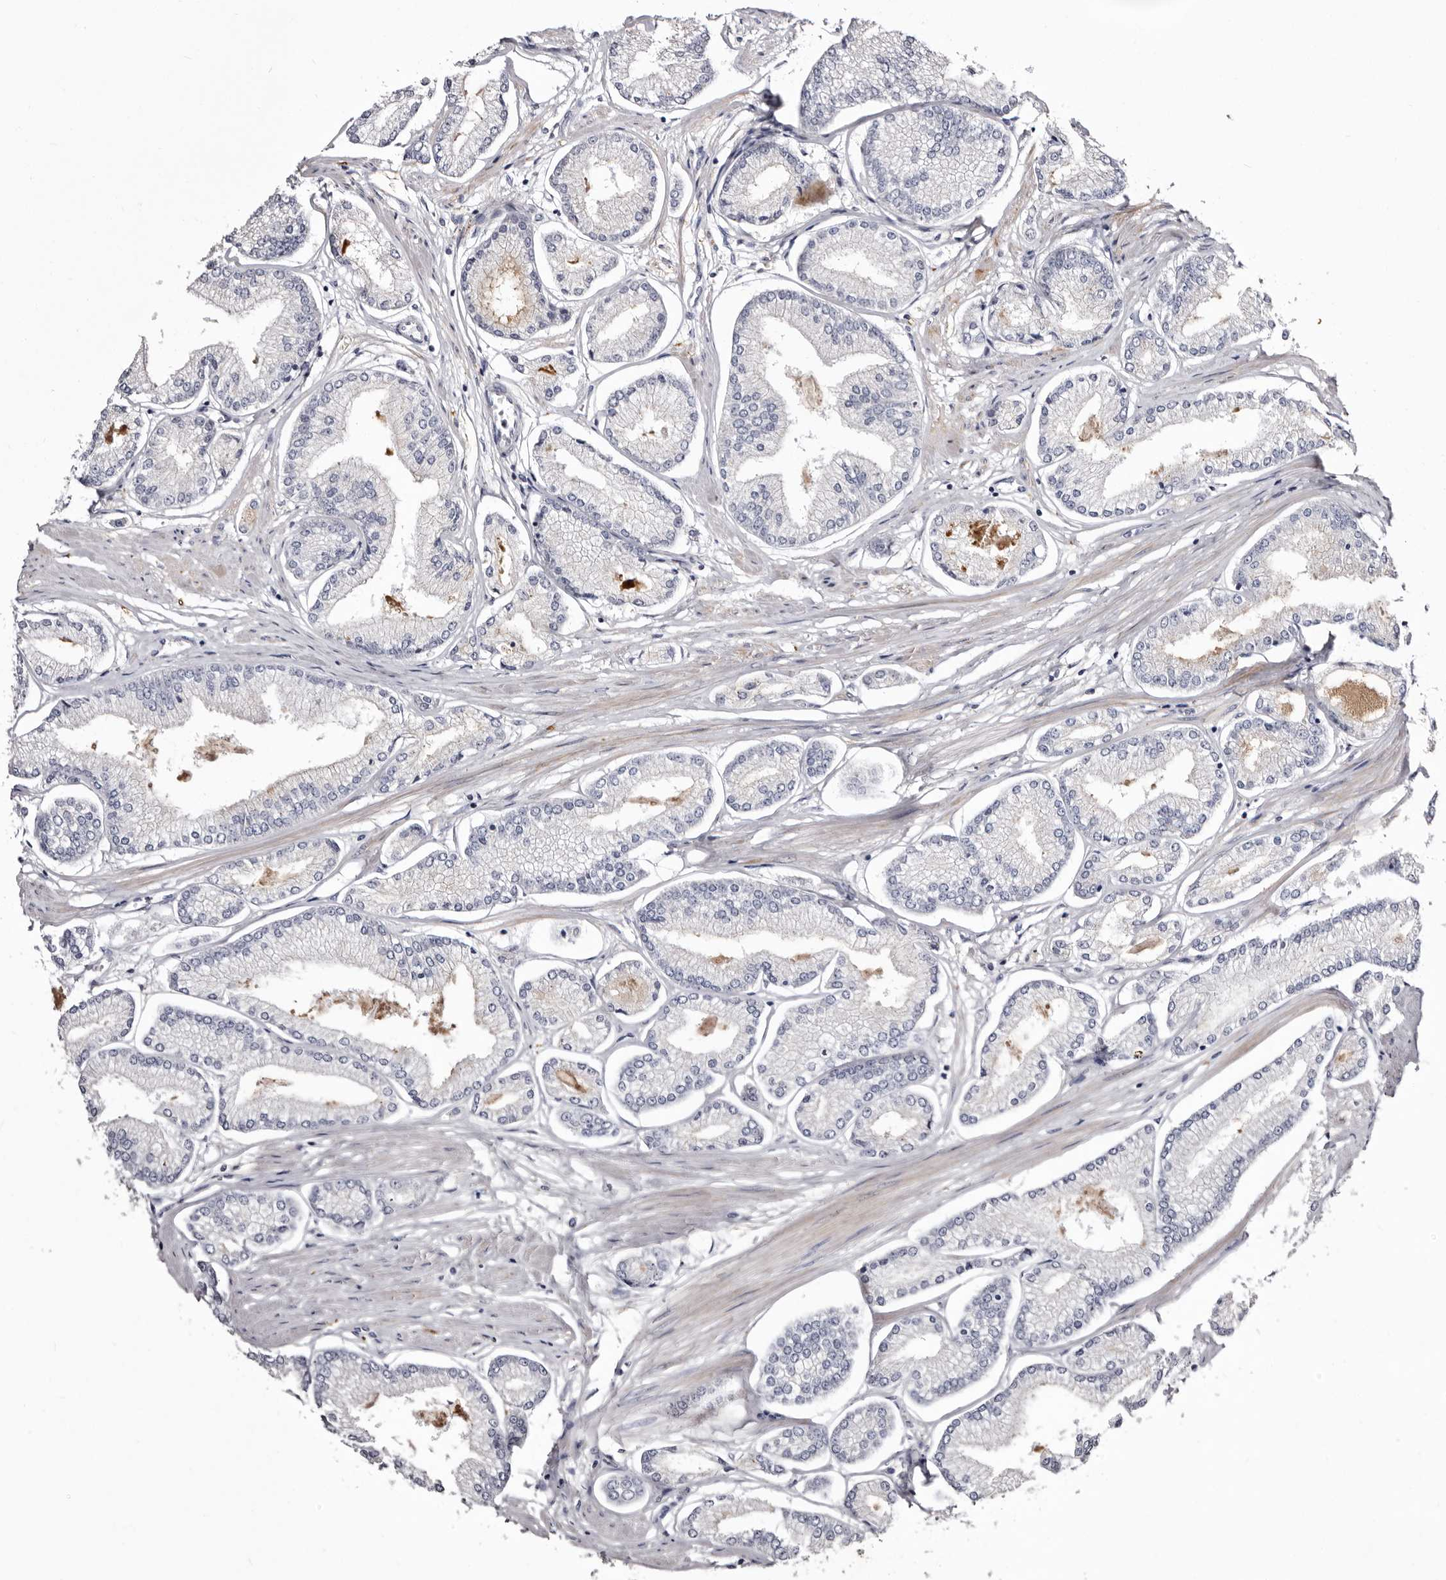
{"staining": {"intensity": "negative", "quantity": "none", "location": "none"}, "tissue": "prostate cancer", "cell_type": "Tumor cells", "image_type": "cancer", "snomed": [{"axis": "morphology", "description": "Adenocarcinoma, Low grade"}, {"axis": "topography", "description": "Prostate"}], "caption": "DAB immunohistochemical staining of human adenocarcinoma (low-grade) (prostate) demonstrates no significant staining in tumor cells.", "gene": "AUNIP", "patient": {"sex": "male", "age": 52}}